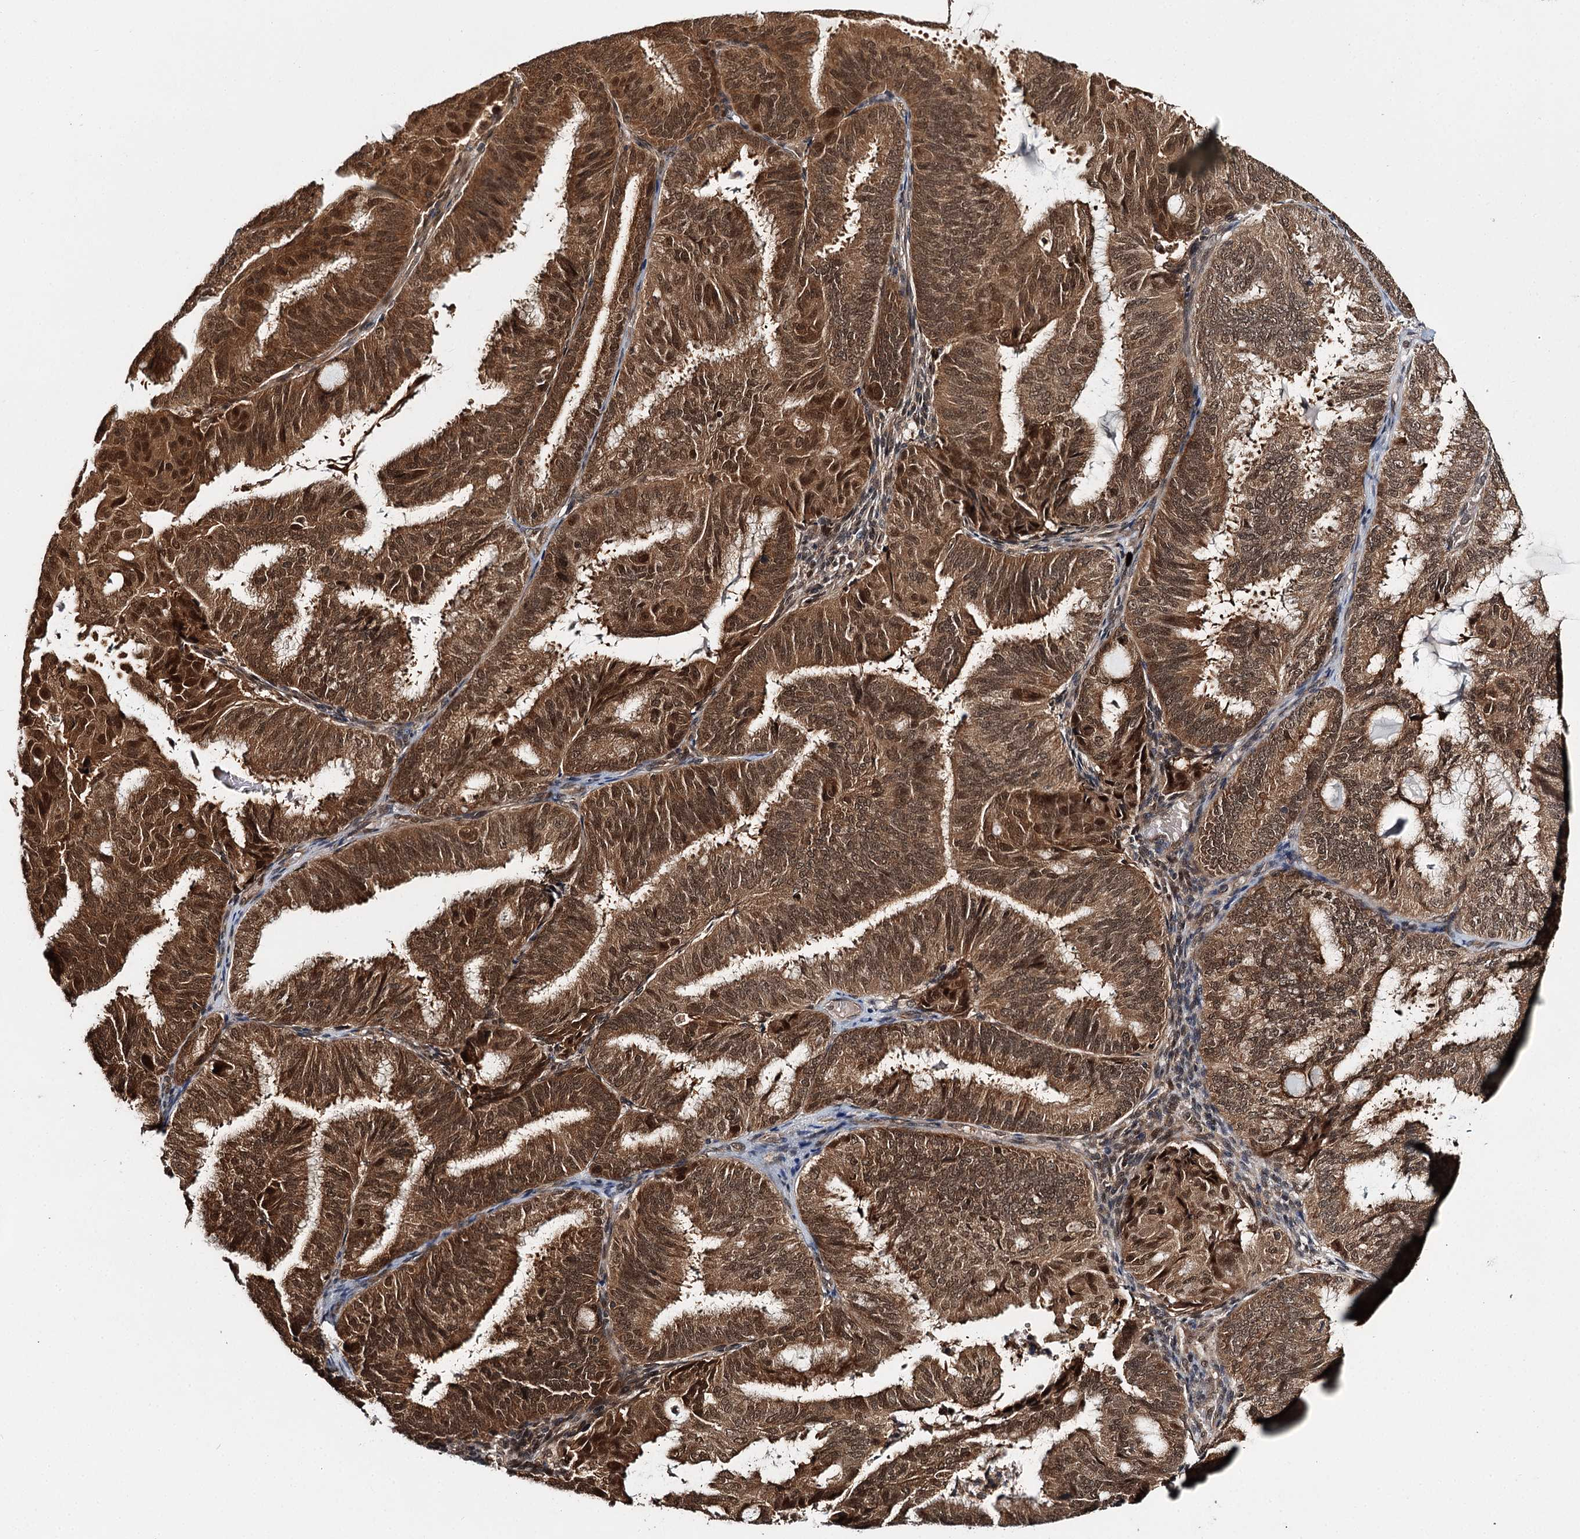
{"staining": {"intensity": "strong", "quantity": ">75%", "location": "cytoplasmic/membranous,nuclear"}, "tissue": "endometrial cancer", "cell_type": "Tumor cells", "image_type": "cancer", "snomed": [{"axis": "morphology", "description": "Adenocarcinoma, NOS"}, {"axis": "topography", "description": "Endometrium"}], "caption": "Protein expression analysis of human endometrial adenocarcinoma reveals strong cytoplasmic/membranous and nuclear staining in about >75% of tumor cells.", "gene": "N6AMT1", "patient": {"sex": "female", "age": 49}}